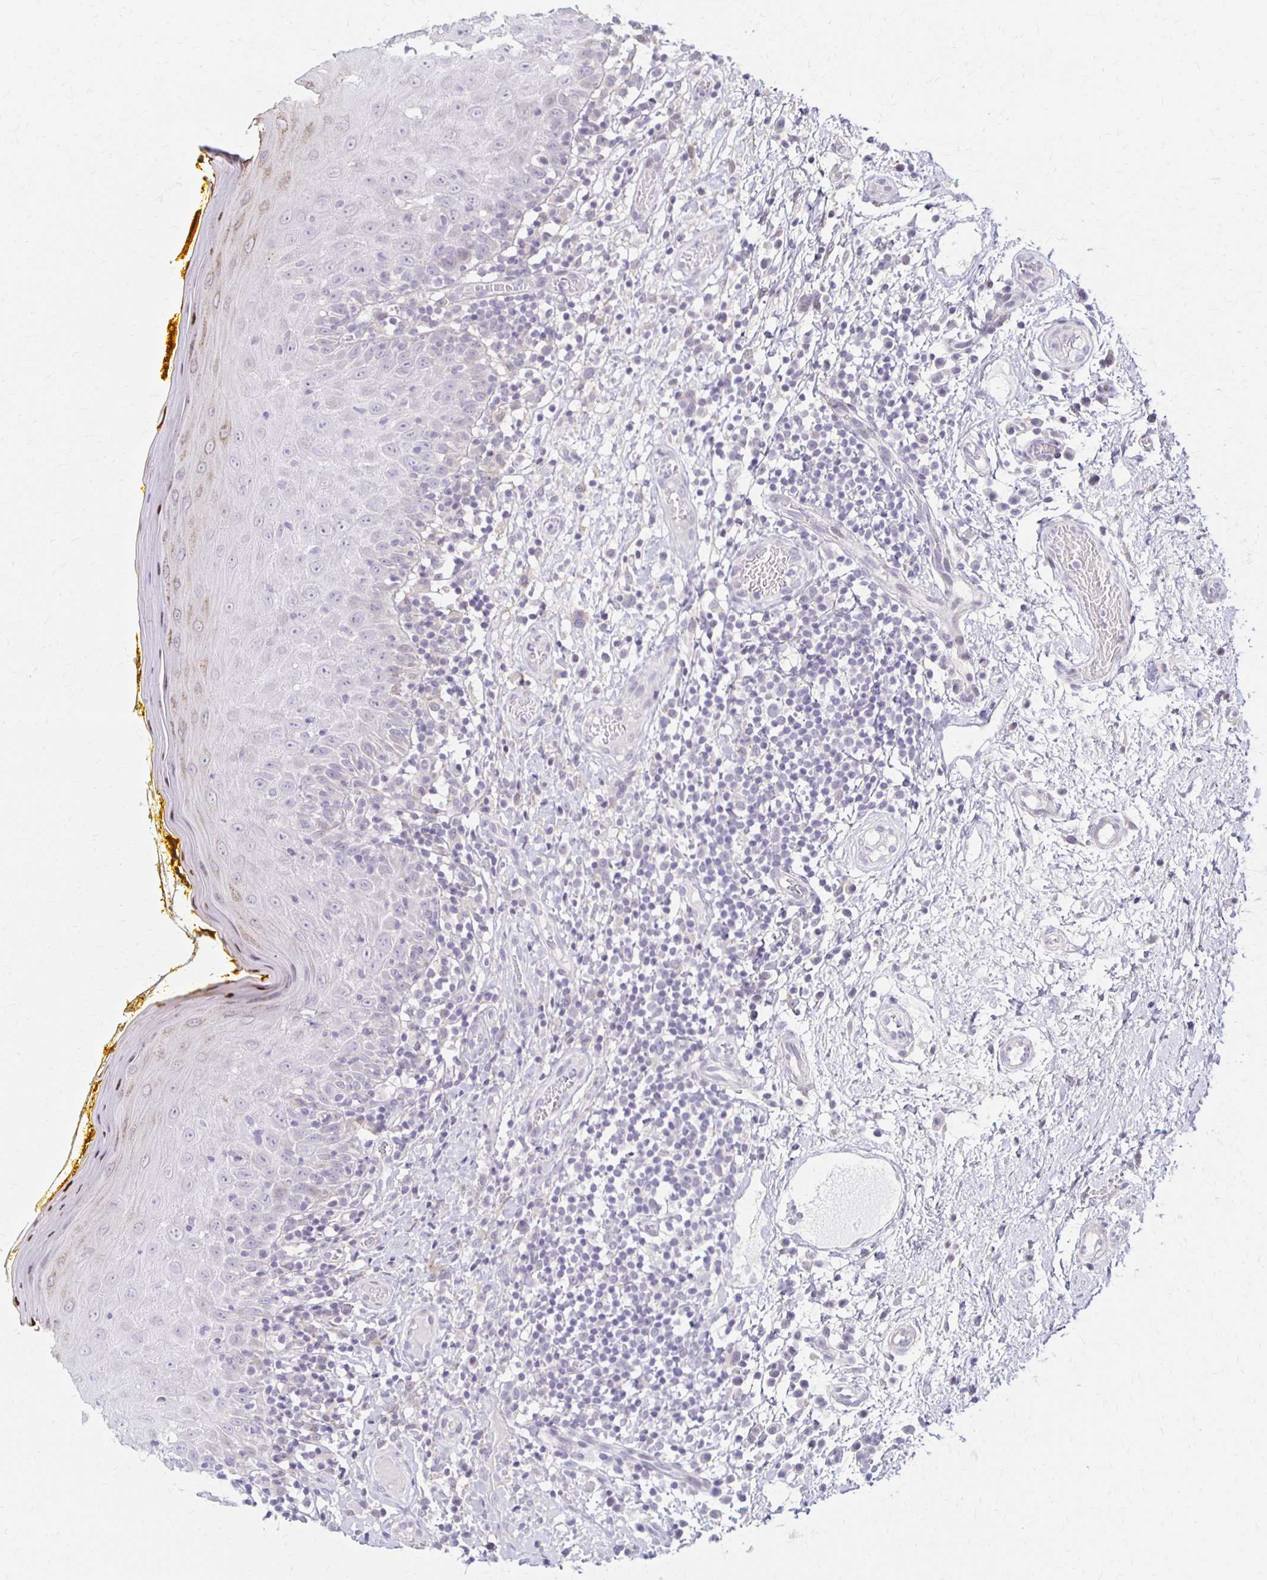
{"staining": {"intensity": "negative", "quantity": "none", "location": "none"}, "tissue": "oral mucosa", "cell_type": "Squamous epithelial cells", "image_type": "normal", "snomed": [{"axis": "morphology", "description": "Normal tissue, NOS"}, {"axis": "topography", "description": "Oral tissue"}, {"axis": "topography", "description": "Tounge, NOS"}], "caption": "Benign oral mucosa was stained to show a protein in brown. There is no significant expression in squamous epithelial cells. Brightfield microscopy of immunohistochemistry (IHC) stained with DAB (brown) and hematoxylin (blue), captured at high magnification.", "gene": "DAGLA", "patient": {"sex": "female", "age": 58}}